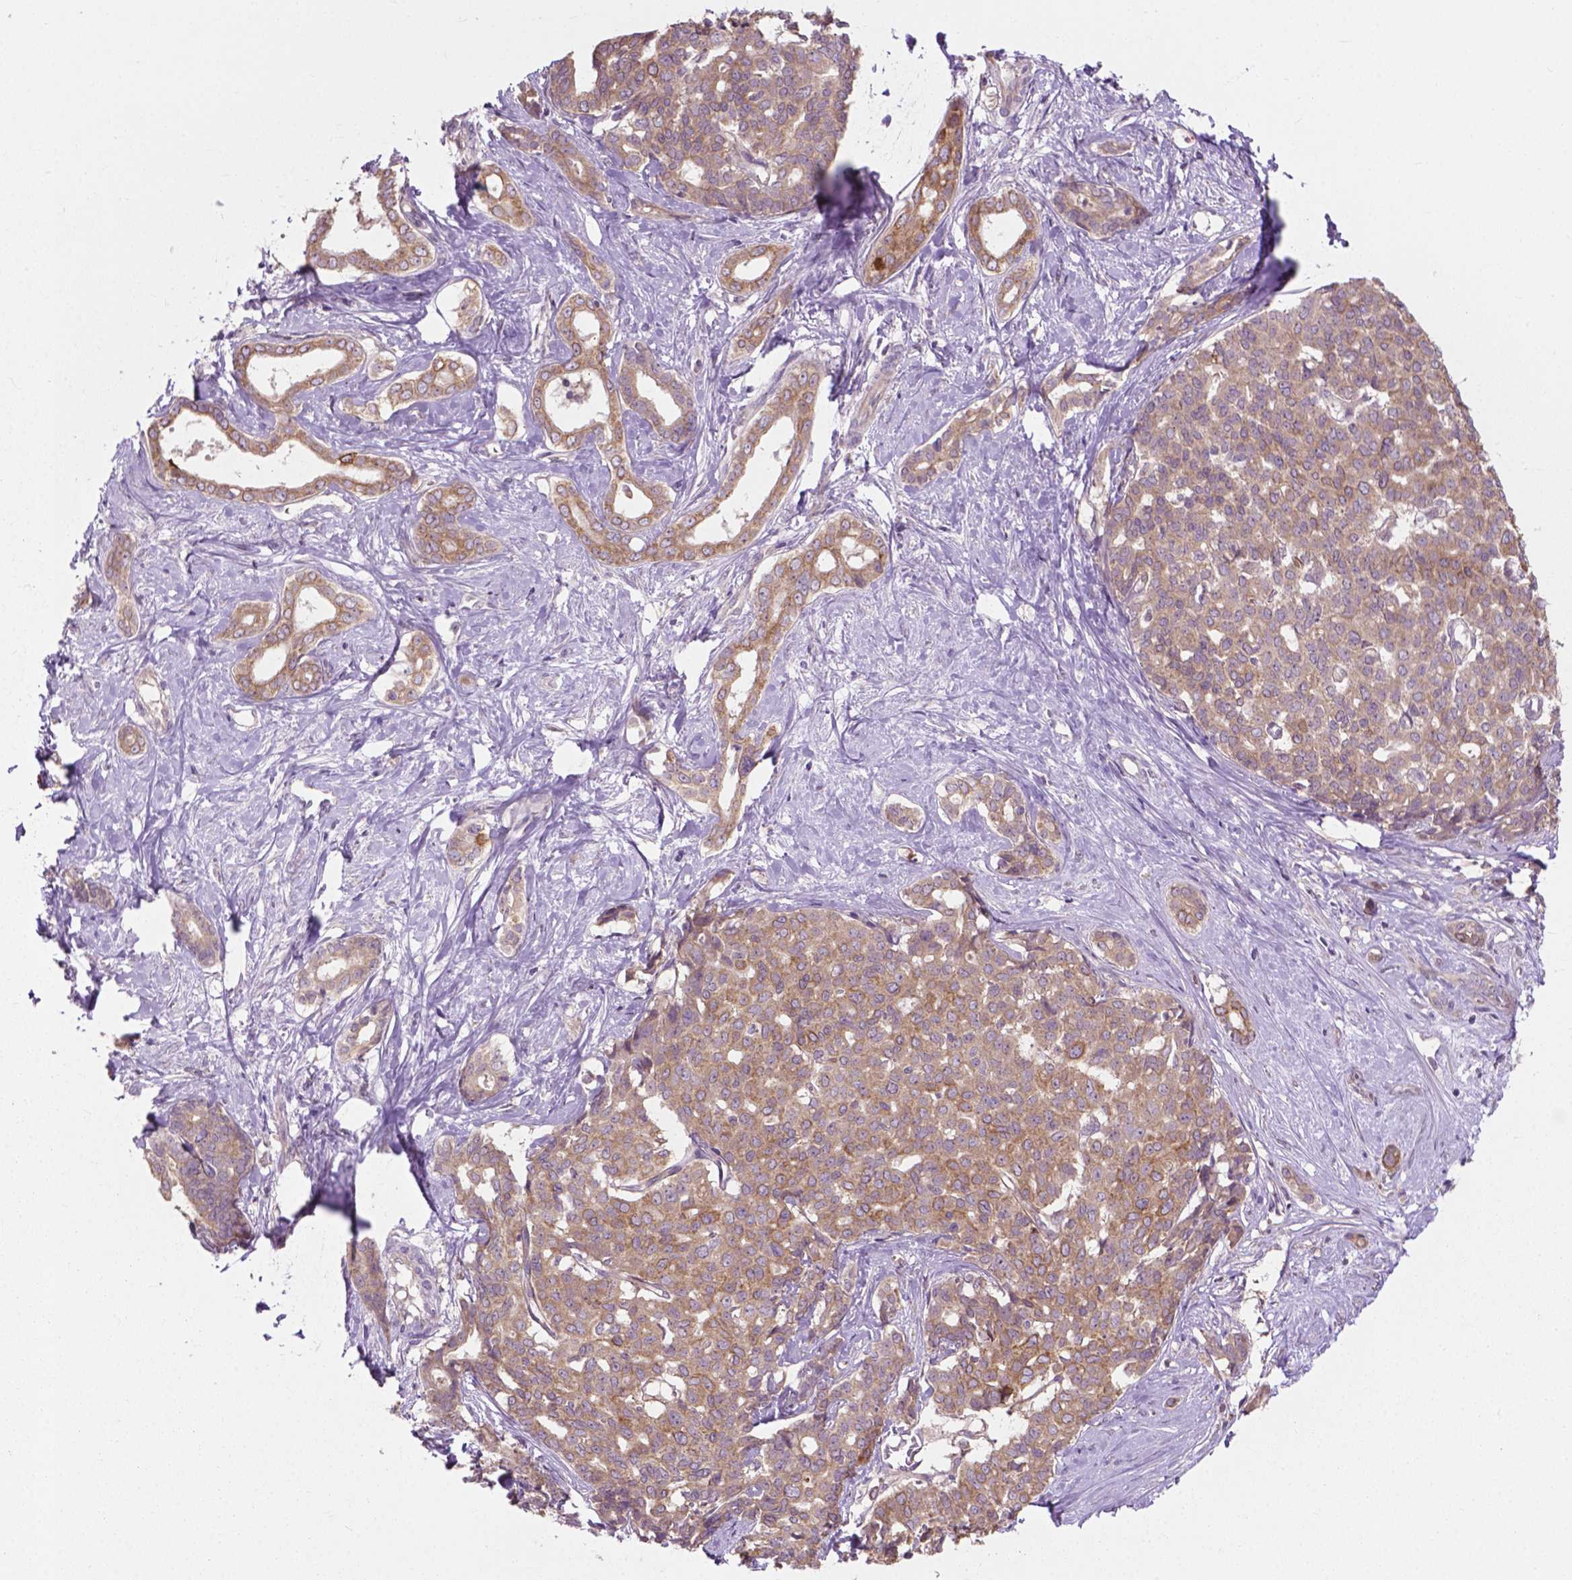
{"staining": {"intensity": "moderate", "quantity": ">75%", "location": "cytoplasmic/membranous"}, "tissue": "liver cancer", "cell_type": "Tumor cells", "image_type": "cancer", "snomed": [{"axis": "morphology", "description": "Cholangiocarcinoma"}, {"axis": "topography", "description": "Liver"}], "caption": "Immunohistochemistry staining of liver cholangiocarcinoma, which reveals medium levels of moderate cytoplasmic/membranous positivity in approximately >75% of tumor cells indicating moderate cytoplasmic/membranous protein staining. The staining was performed using DAB (brown) for protein detection and nuclei were counterstained in hematoxylin (blue).", "gene": "MZT1", "patient": {"sex": "female", "age": 47}}